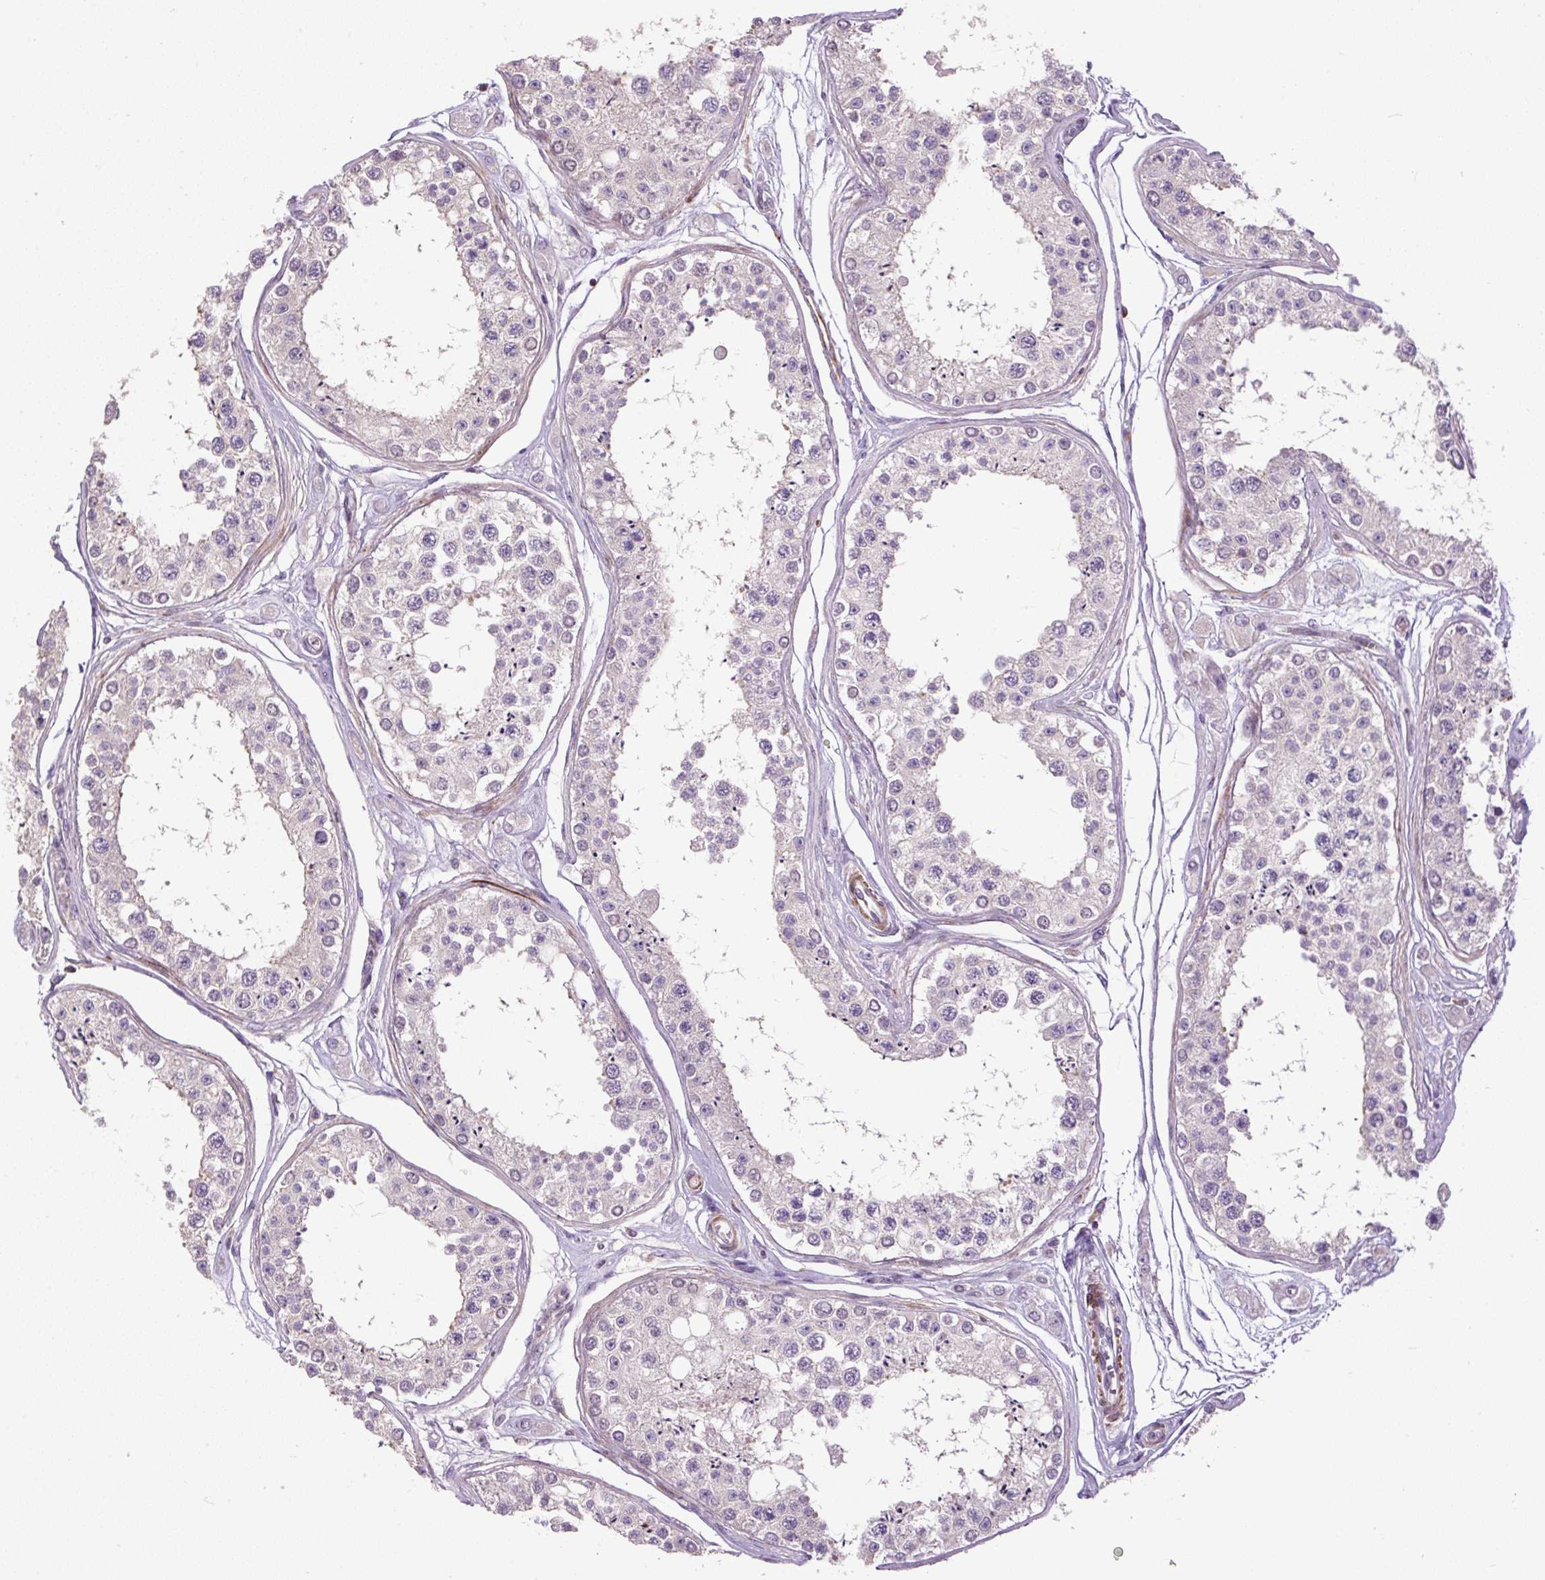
{"staining": {"intensity": "moderate", "quantity": "<25%", "location": "cytoplasmic/membranous,nuclear"}, "tissue": "testis", "cell_type": "Cells in seminiferous ducts", "image_type": "normal", "snomed": [{"axis": "morphology", "description": "Normal tissue, NOS"}, {"axis": "topography", "description": "Testis"}], "caption": "Protein staining of unremarkable testis shows moderate cytoplasmic/membranous,nuclear staining in approximately <25% of cells in seminiferous ducts.", "gene": "ZNF197", "patient": {"sex": "male", "age": 25}}